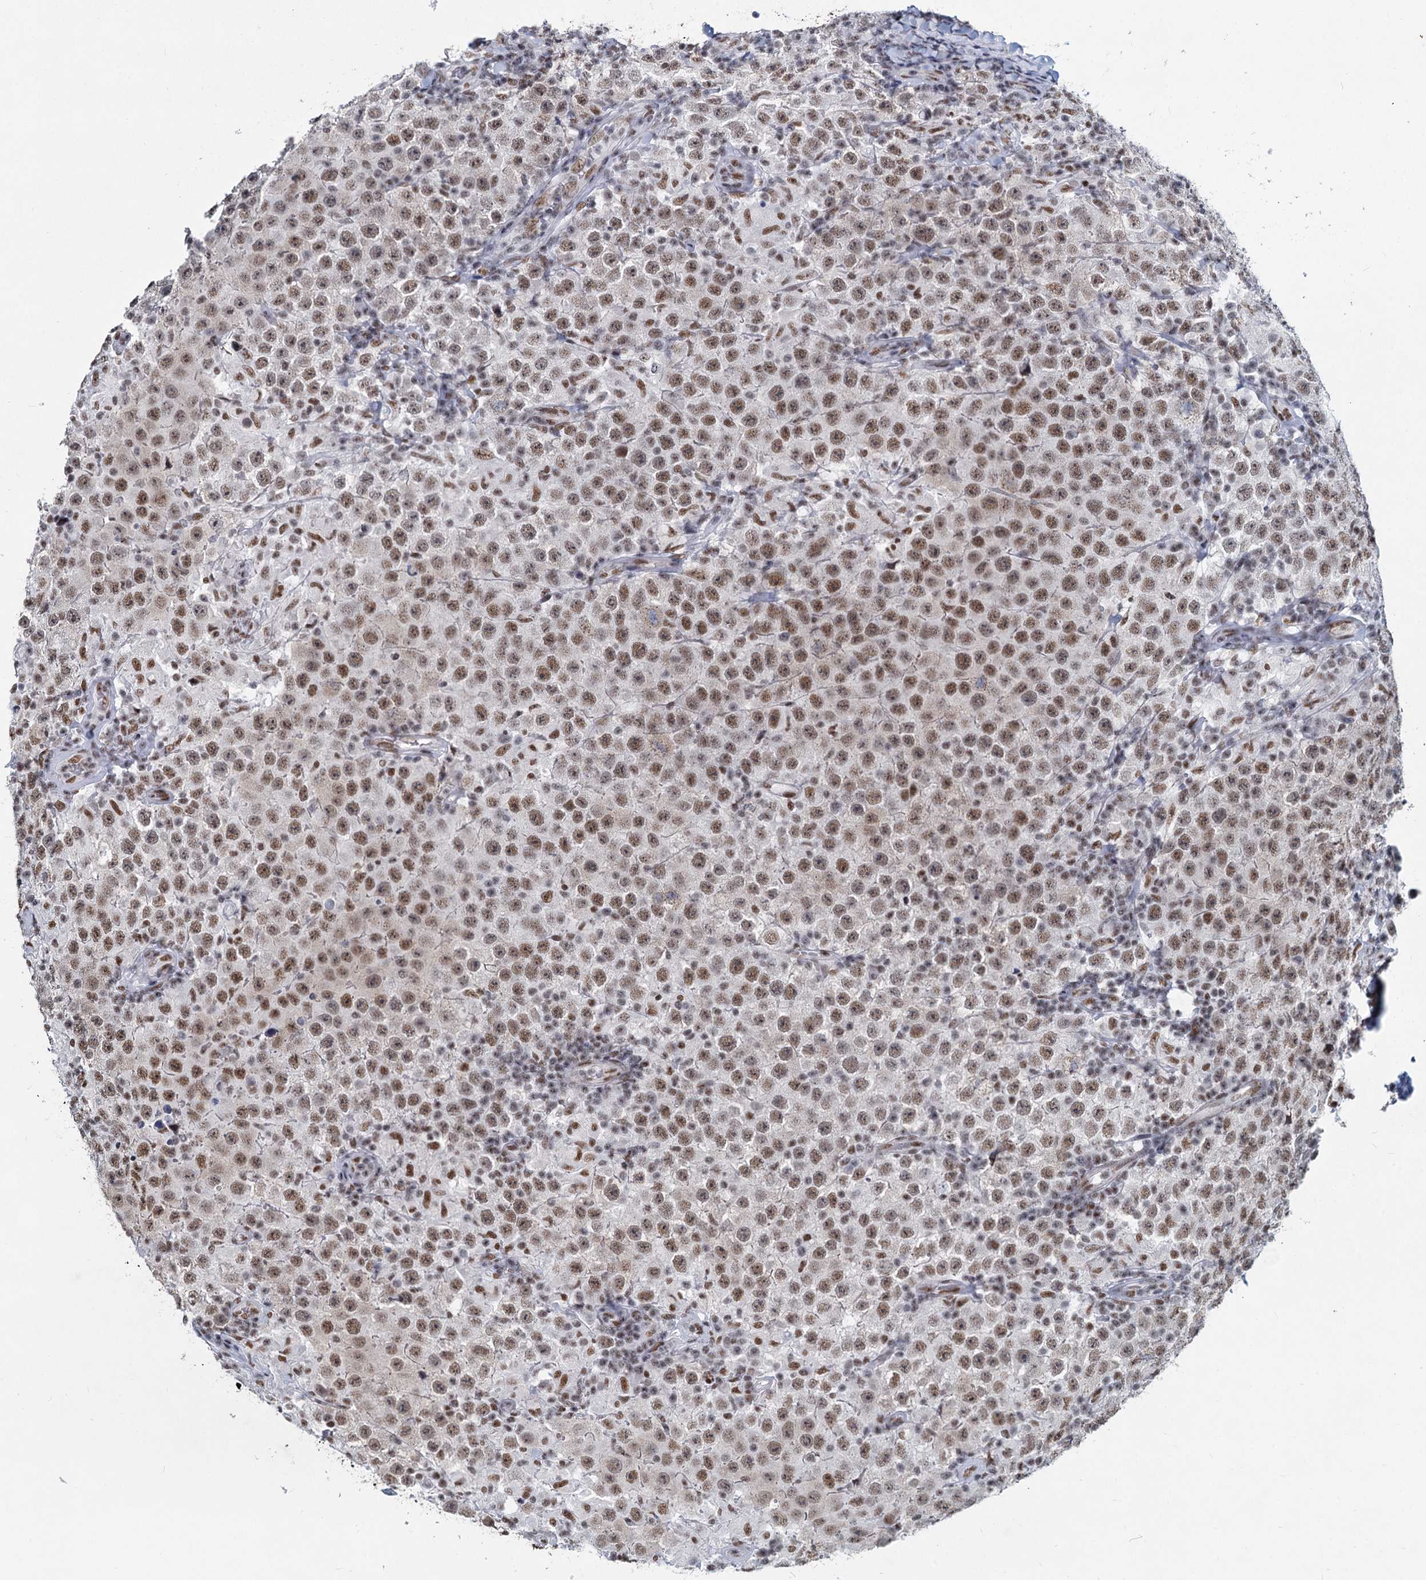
{"staining": {"intensity": "moderate", "quantity": ">75%", "location": "nuclear"}, "tissue": "testis cancer", "cell_type": "Tumor cells", "image_type": "cancer", "snomed": [{"axis": "morphology", "description": "Normal tissue, NOS"}, {"axis": "morphology", "description": "Urothelial carcinoma, High grade"}, {"axis": "morphology", "description": "Seminoma, NOS"}, {"axis": "morphology", "description": "Carcinoma, Embryonal, NOS"}, {"axis": "topography", "description": "Urinary bladder"}, {"axis": "topography", "description": "Testis"}], "caption": "Seminoma (testis) tissue exhibits moderate nuclear expression in about >75% of tumor cells (DAB IHC with brightfield microscopy, high magnification).", "gene": "METTL14", "patient": {"sex": "male", "age": 41}}